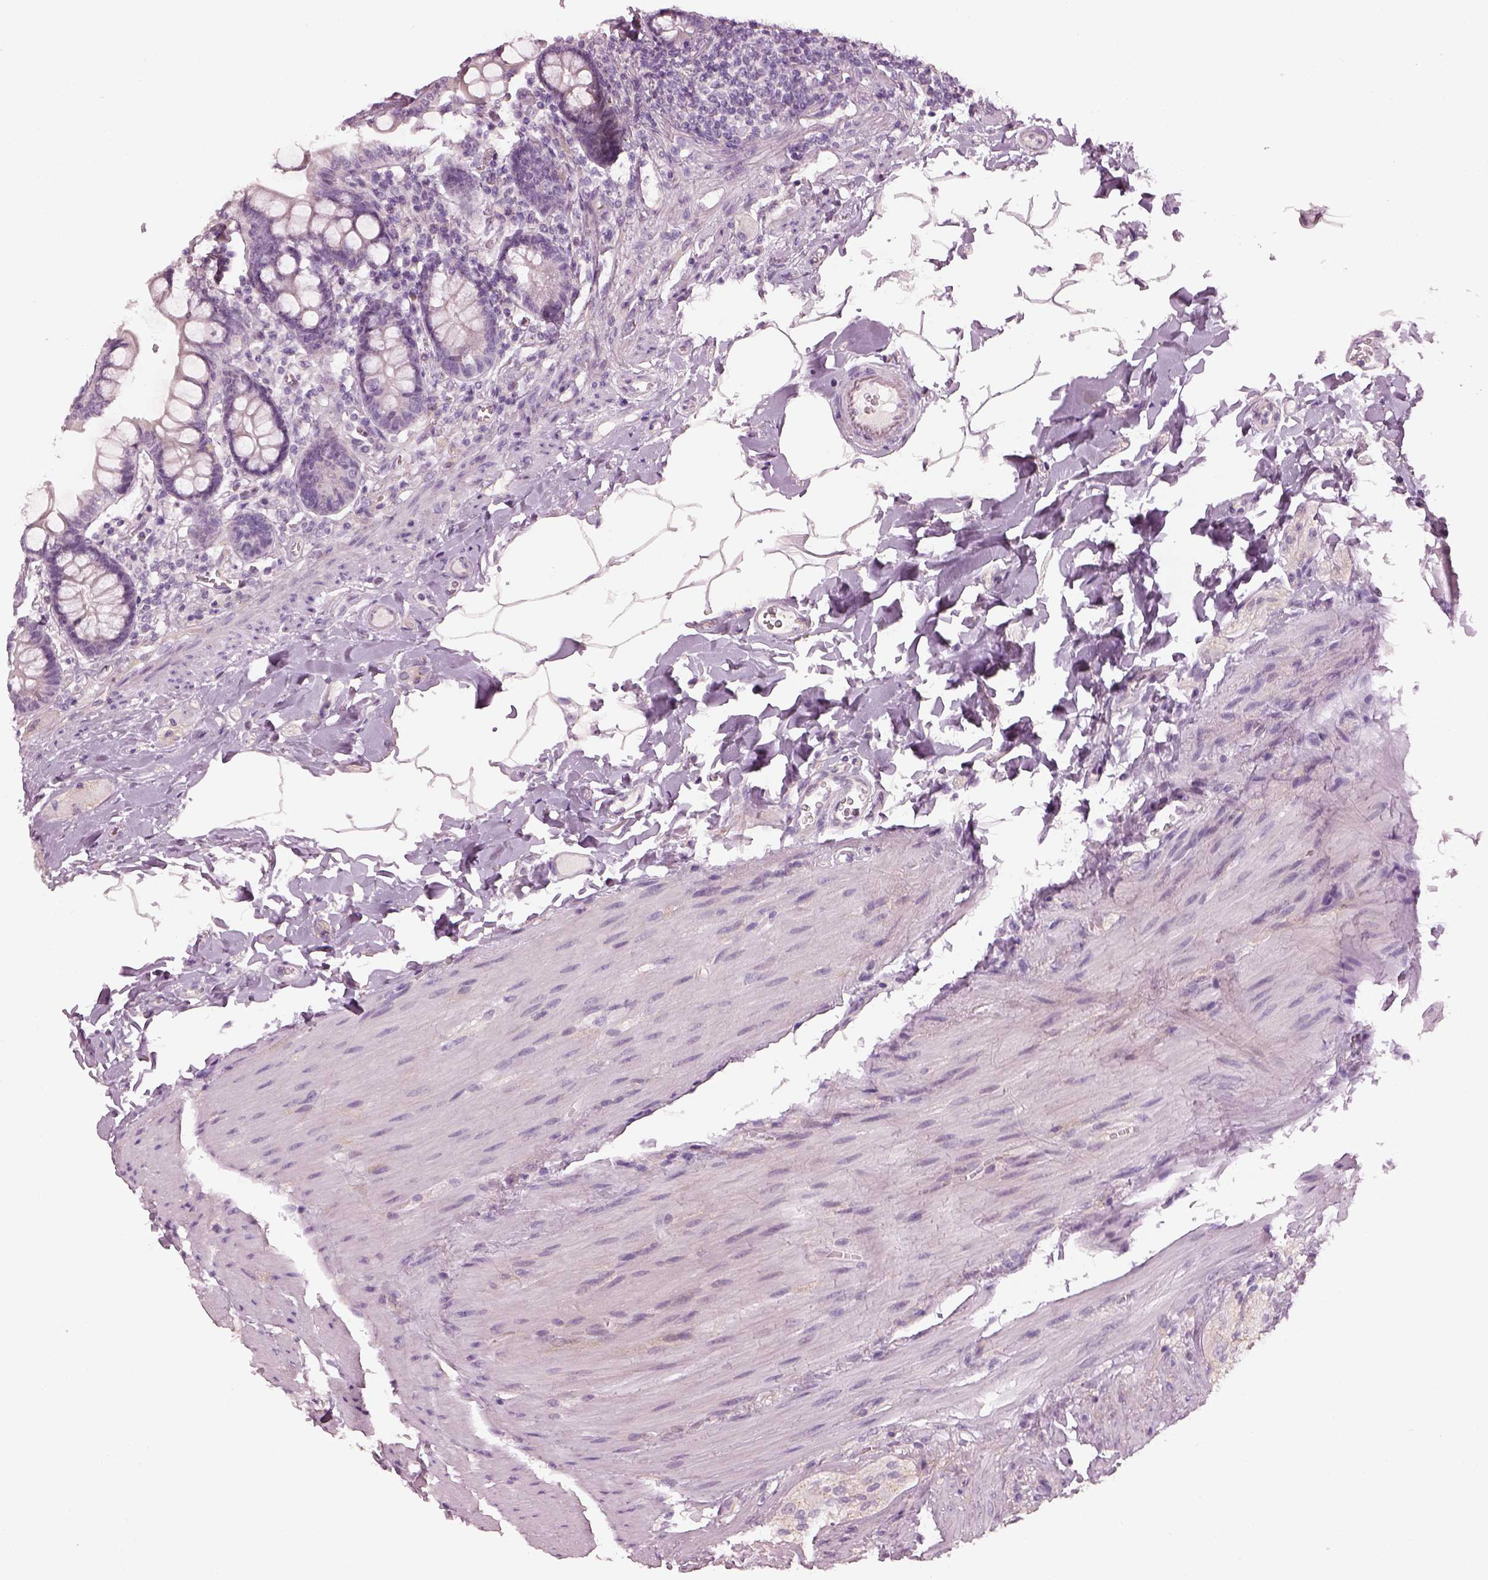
{"staining": {"intensity": "weak", "quantity": "<25%", "location": "cytoplasmic/membranous"}, "tissue": "small intestine", "cell_type": "Glandular cells", "image_type": "normal", "snomed": [{"axis": "morphology", "description": "Normal tissue, NOS"}, {"axis": "topography", "description": "Small intestine"}], "caption": "This is a micrograph of immunohistochemistry staining of benign small intestine, which shows no staining in glandular cells.", "gene": "CACNG4", "patient": {"sex": "female", "age": 56}}